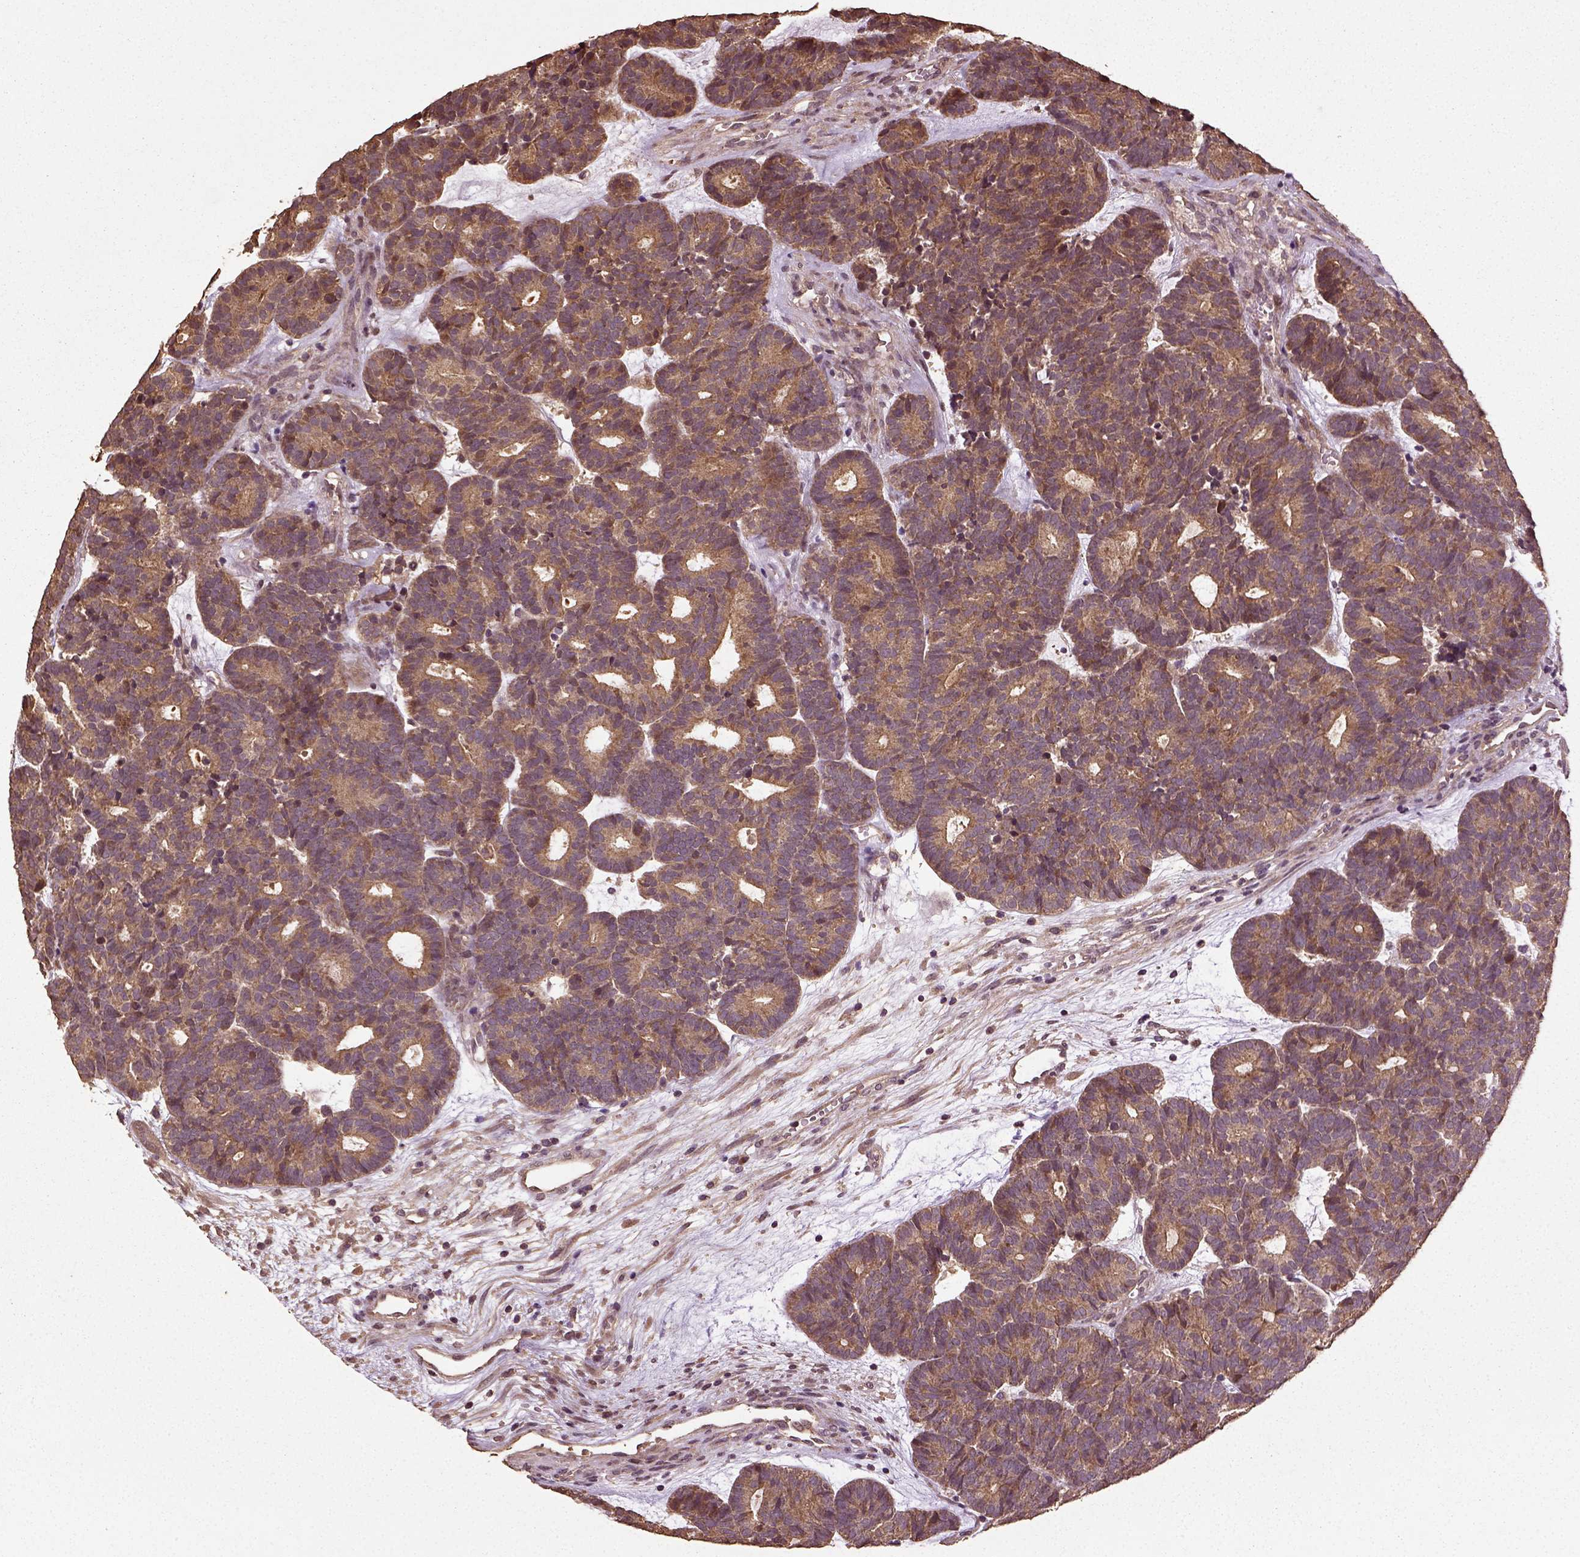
{"staining": {"intensity": "moderate", "quantity": ">75%", "location": "cytoplasmic/membranous"}, "tissue": "head and neck cancer", "cell_type": "Tumor cells", "image_type": "cancer", "snomed": [{"axis": "morphology", "description": "Adenocarcinoma, NOS"}, {"axis": "topography", "description": "Head-Neck"}], "caption": "This photomicrograph displays IHC staining of human adenocarcinoma (head and neck), with medium moderate cytoplasmic/membranous expression in approximately >75% of tumor cells.", "gene": "ERV3-1", "patient": {"sex": "female", "age": 81}}